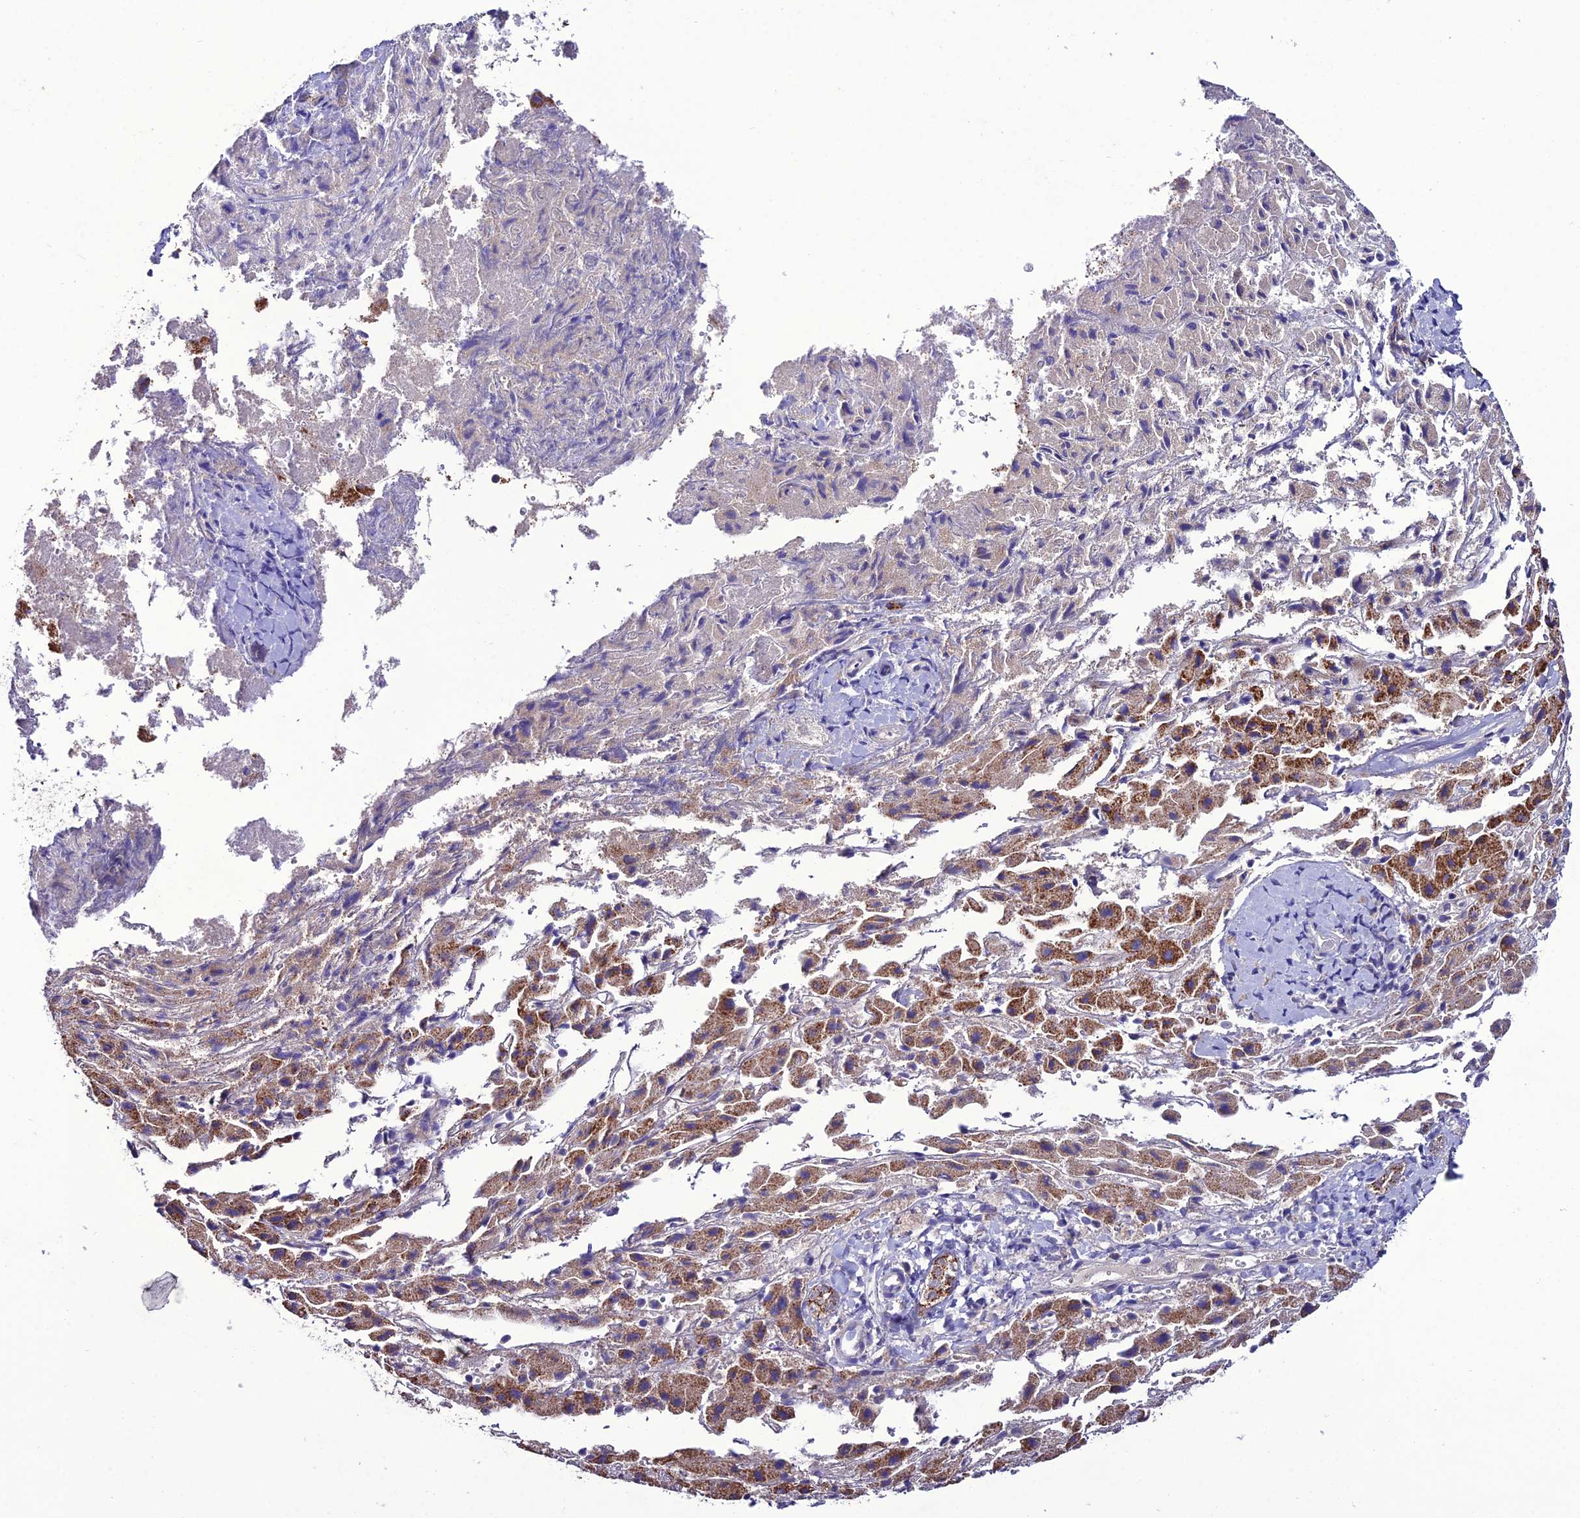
{"staining": {"intensity": "moderate", "quantity": "25%-75%", "location": "cytoplasmic/membranous"}, "tissue": "liver cancer", "cell_type": "Tumor cells", "image_type": "cancer", "snomed": [{"axis": "morphology", "description": "Carcinoma, Hepatocellular, NOS"}, {"axis": "topography", "description": "Liver"}], "caption": "Hepatocellular carcinoma (liver) stained with DAB immunohistochemistry demonstrates medium levels of moderate cytoplasmic/membranous expression in approximately 25%-75% of tumor cells. The staining was performed using DAB, with brown indicating positive protein expression. Nuclei are stained blue with hematoxylin.", "gene": "HOGA1", "patient": {"sex": "female", "age": 58}}